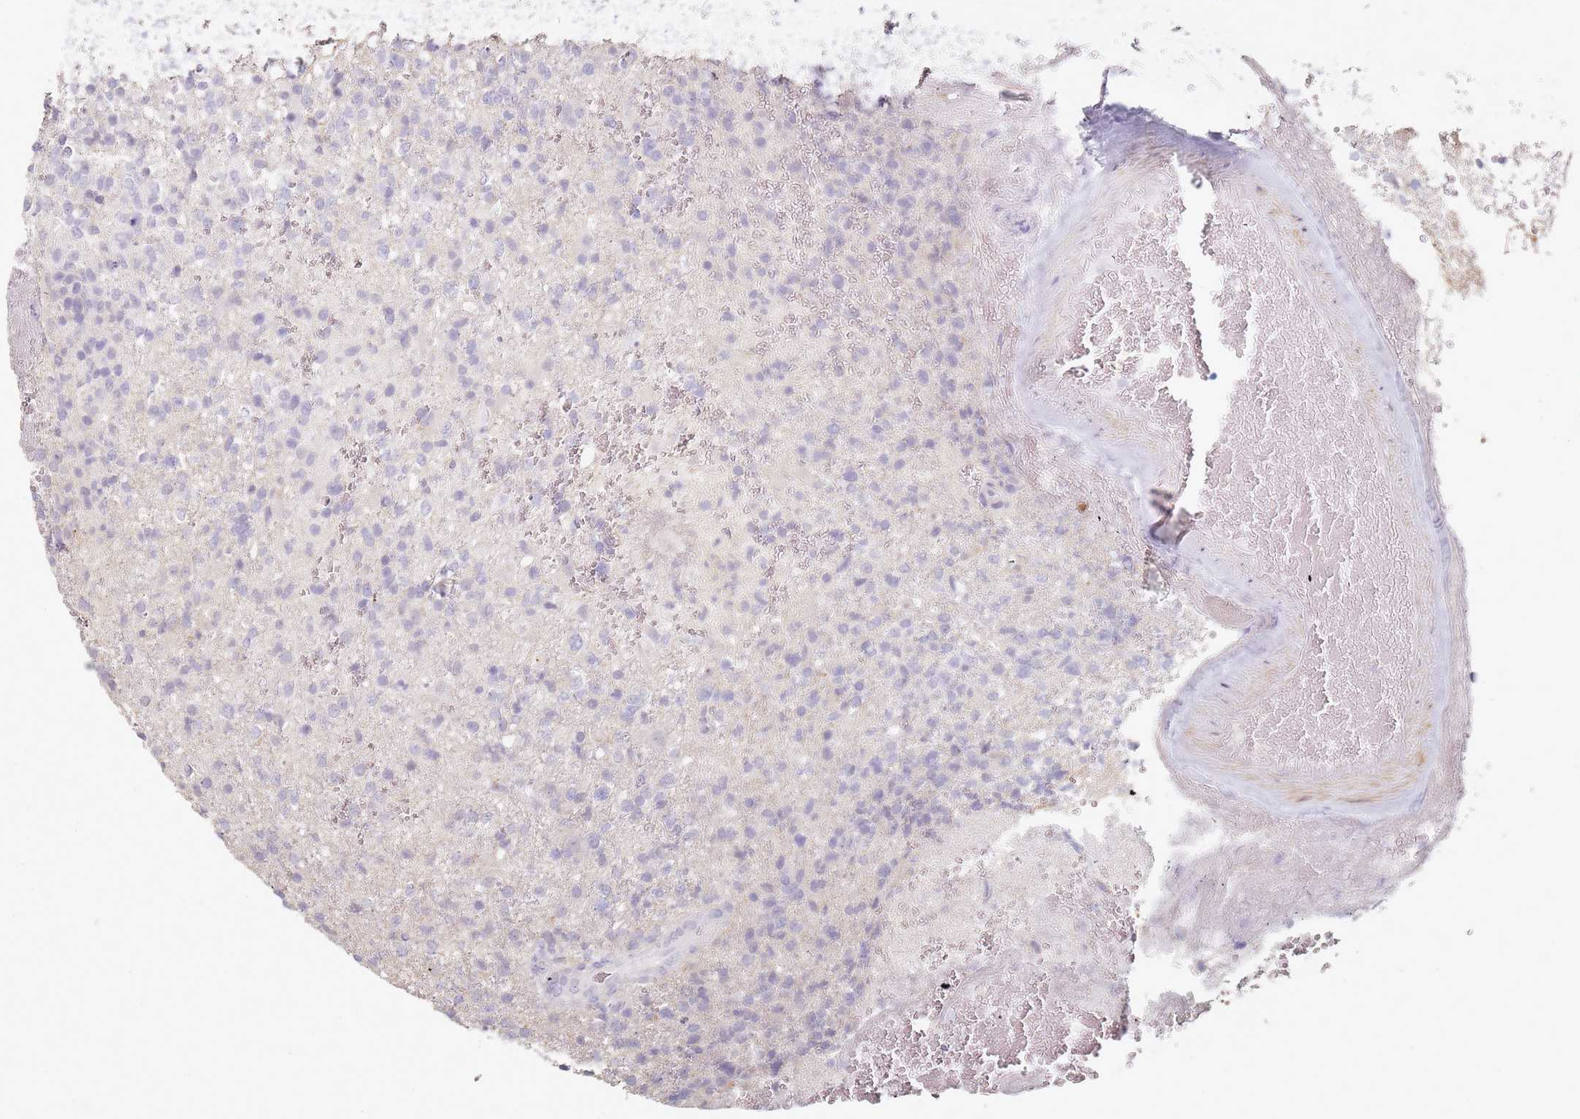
{"staining": {"intensity": "negative", "quantity": "none", "location": "none"}, "tissue": "glioma", "cell_type": "Tumor cells", "image_type": "cancer", "snomed": [{"axis": "morphology", "description": "Glioma, malignant, High grade"}, {"axis": "topography", "description": "Brain"}], "caption": "The image displays no significant staining in tumor cells of glioma.", "gene": "DNAH11", "patient": {"sex": "male", "age": 56}}